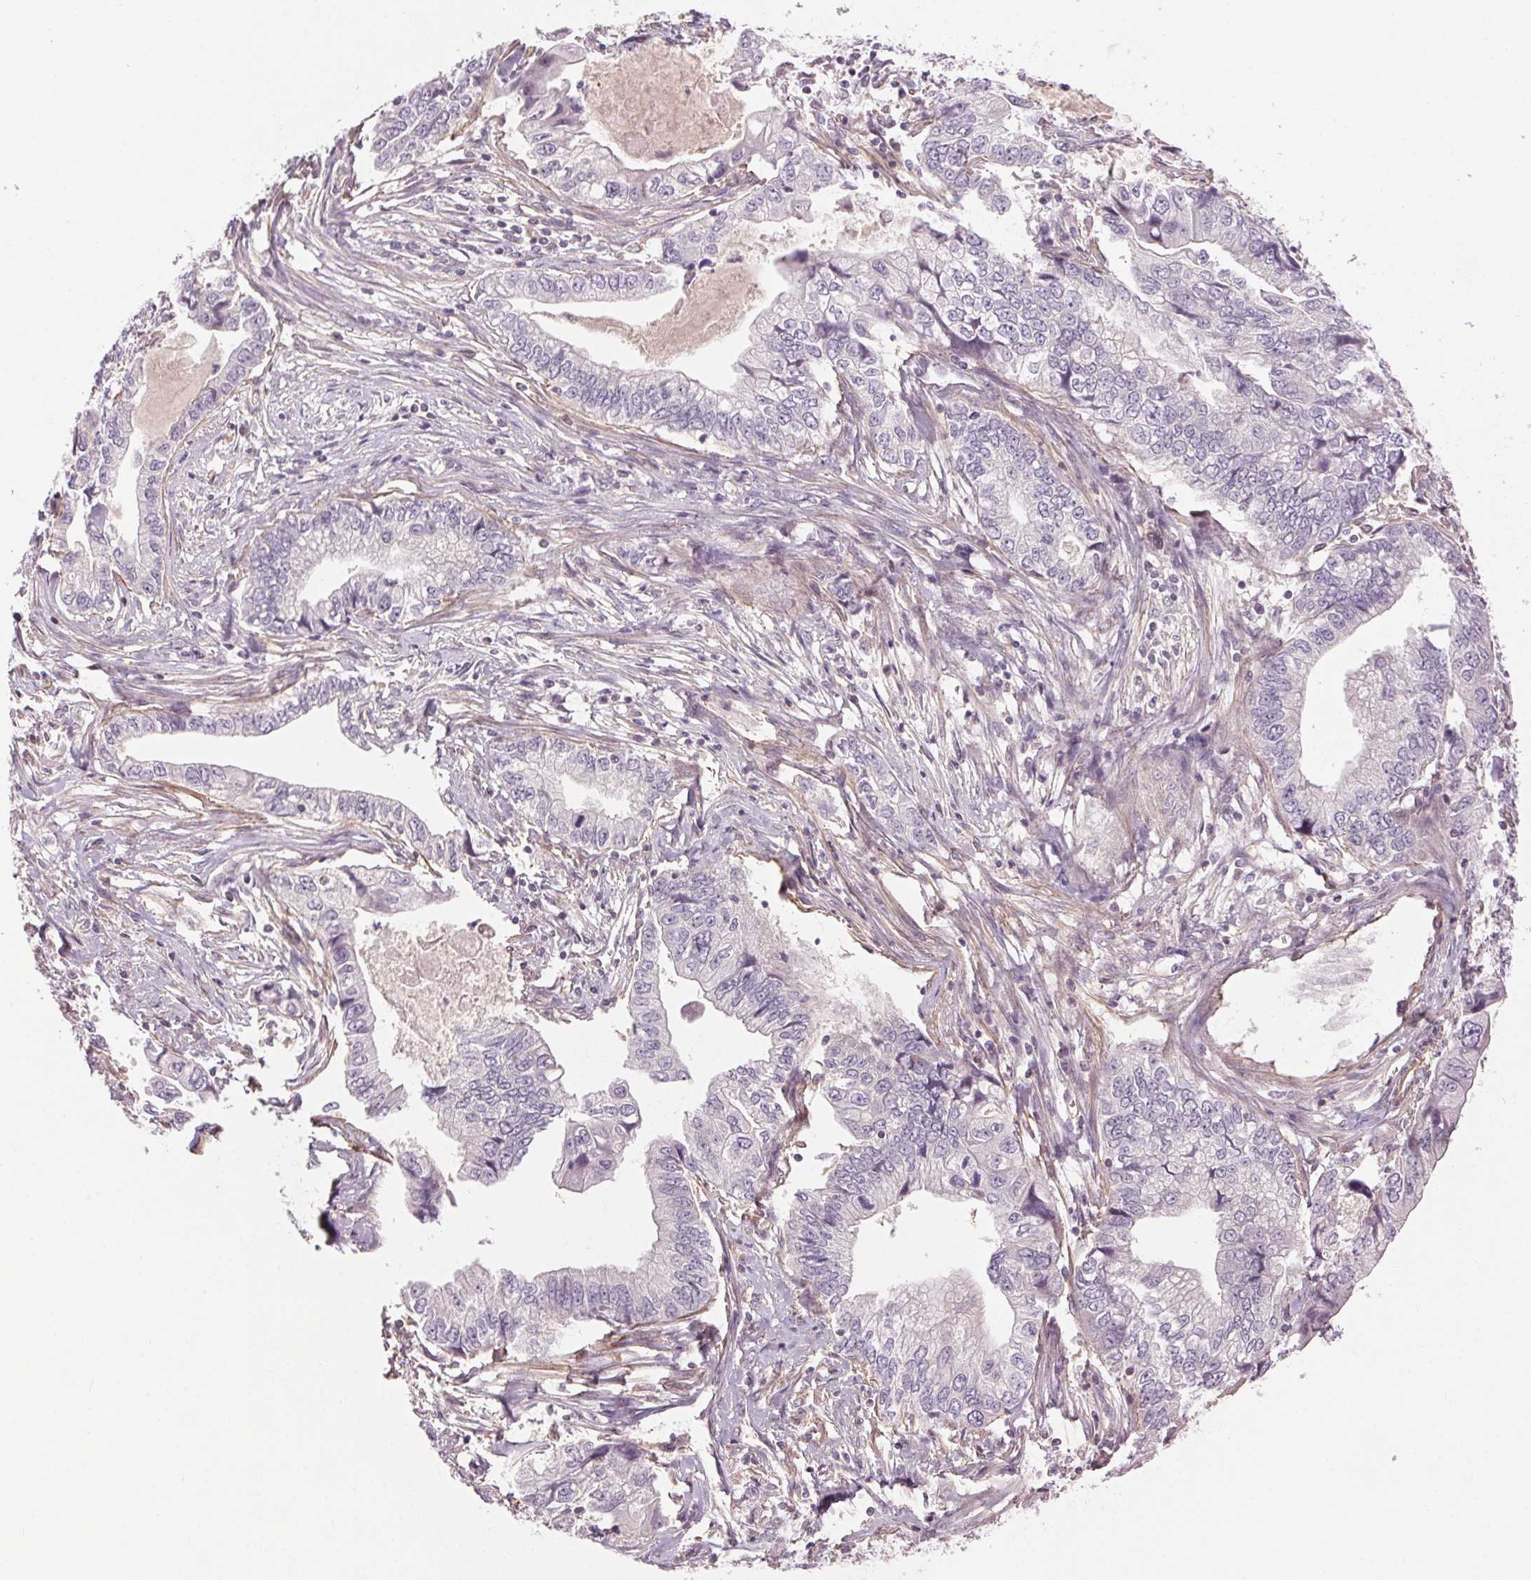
{"staining": {"intensity": "negative", "quantity": "none", "location": "none"}, "tissue": "stomach cancer", "cell_type": "Tumor cells", "image_type": "cancer", "snomed": [{"axis": "morphology", "description": "Adenocarcinoma, NOS"}, {"axis": "topography", "description": "Pancreas"}, {"axis": "topography", "description": "Stomach, upper"}], "caption": "This is a photomicrograph of immunohistochemistry staining of stomach cancer, which shows no expression in tumor cells.", "gene": "CCSER1", "patient": {"sex": "male", "age": 77}}